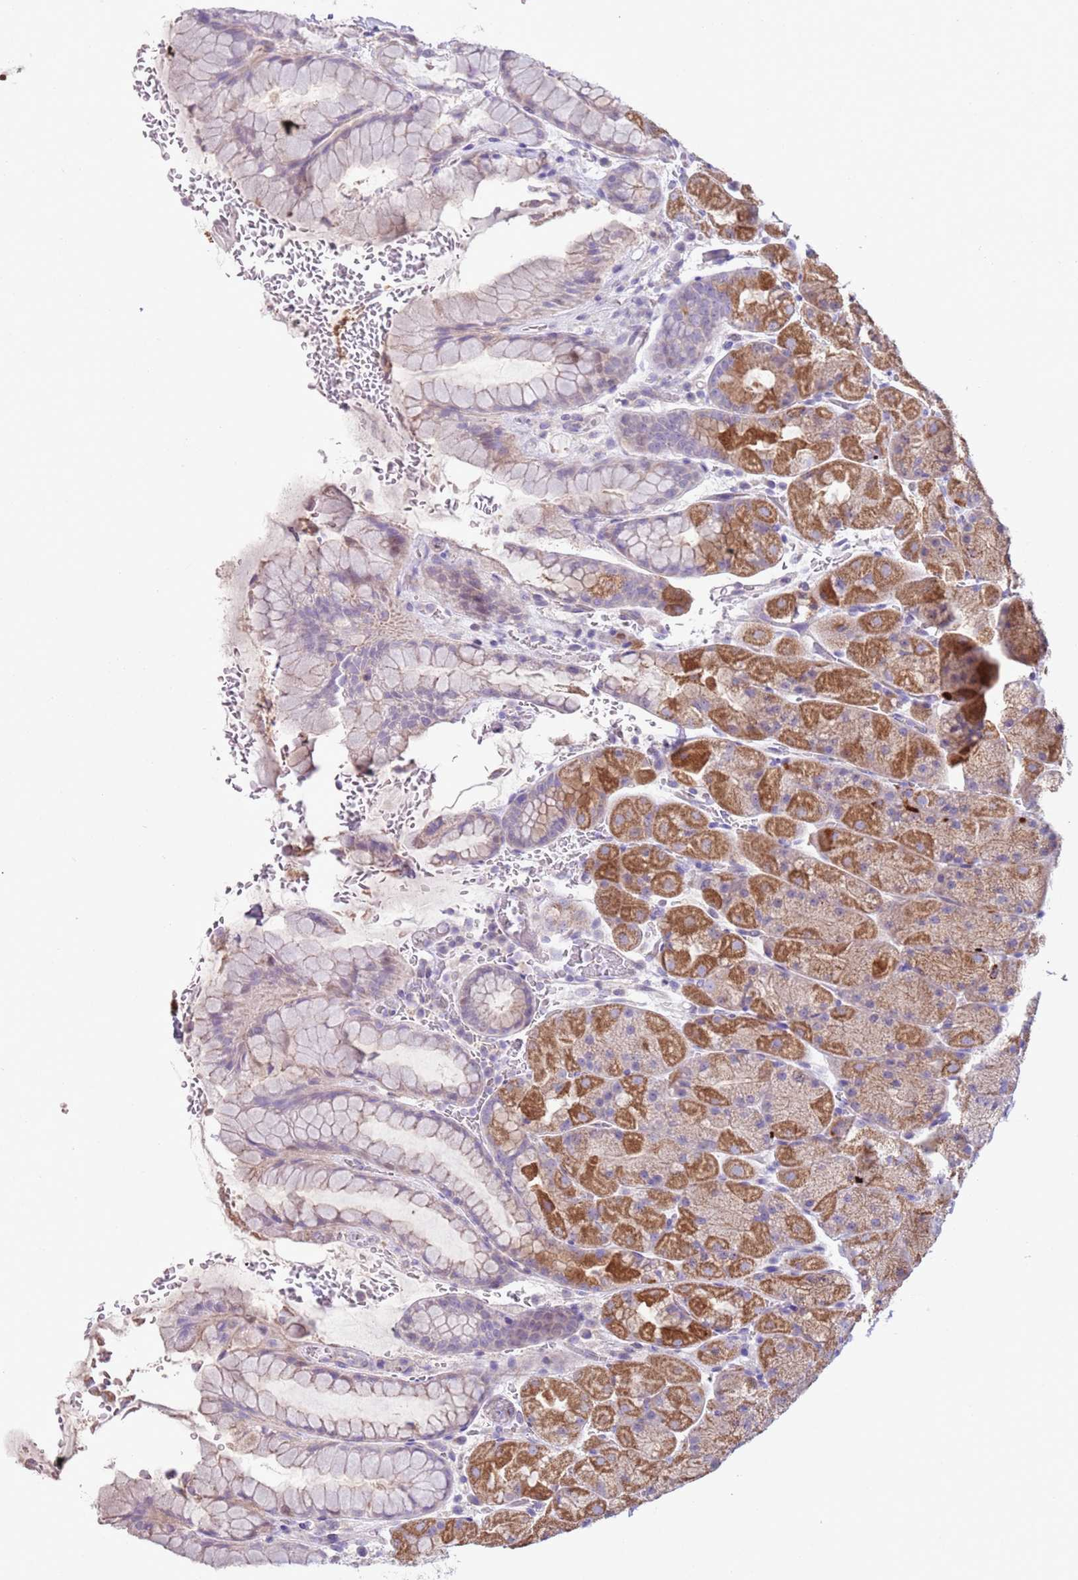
{"staining": {"intensity": "moderate", "quantity": ">75%", "location": "cytoplasmic/membranous"}, "tissue": "stomach", "cell_type": "Glandular cells", "image_type": "normal", "snomed": [{"axis": "morphology", "description": "Normal tissue, NOS"}, {"axis": "topography", "description": "Stomach, upper"}, {"axis": "topography", "description": "Stomach, lower"}], "caption": "The histopathology image exhibits a brown stain indicating the presence of a protein in the cytoplasmic/membranous of glandular cells in stomach.", "gene": "ZNF697", "patient": {"sex": "male", "age": 67}}